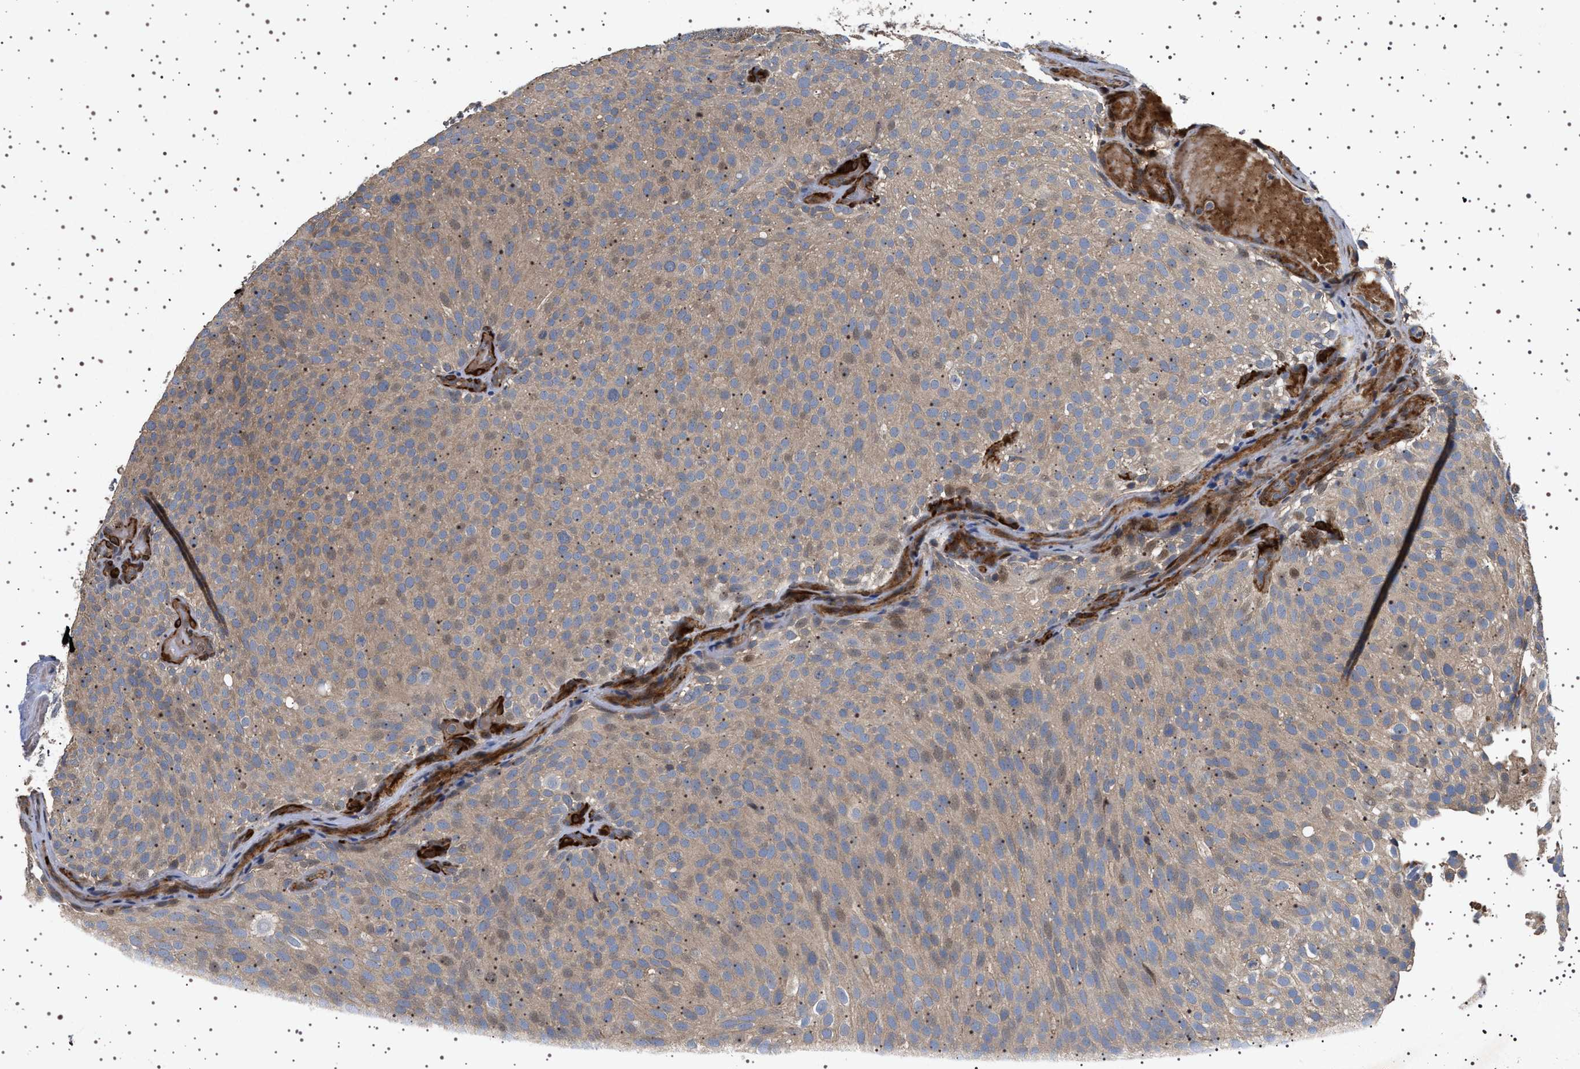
{"staining": {"intensity": "weak", "quantity": ">75%", "location": "cytoplasmic/membranous"}, "tissue": "urothelial cancer", "cell_type": "Tumor cells", "image_type": "cancer", "snomed": [{"axis": "morphology", "description": "Urothelial carcinoma, Low grade"}, {"axis": "topography", "description": "Urinary bladder"}], "caption": "Approximately >75% of tumor cells in human urothelial cancer exhibit weak cytoplasmic/membranous protein positivity as visualized by brown immunohistochemical staining.", "gene": "GUCY1B1", "patient": {"sex": "male", "age": 78}}